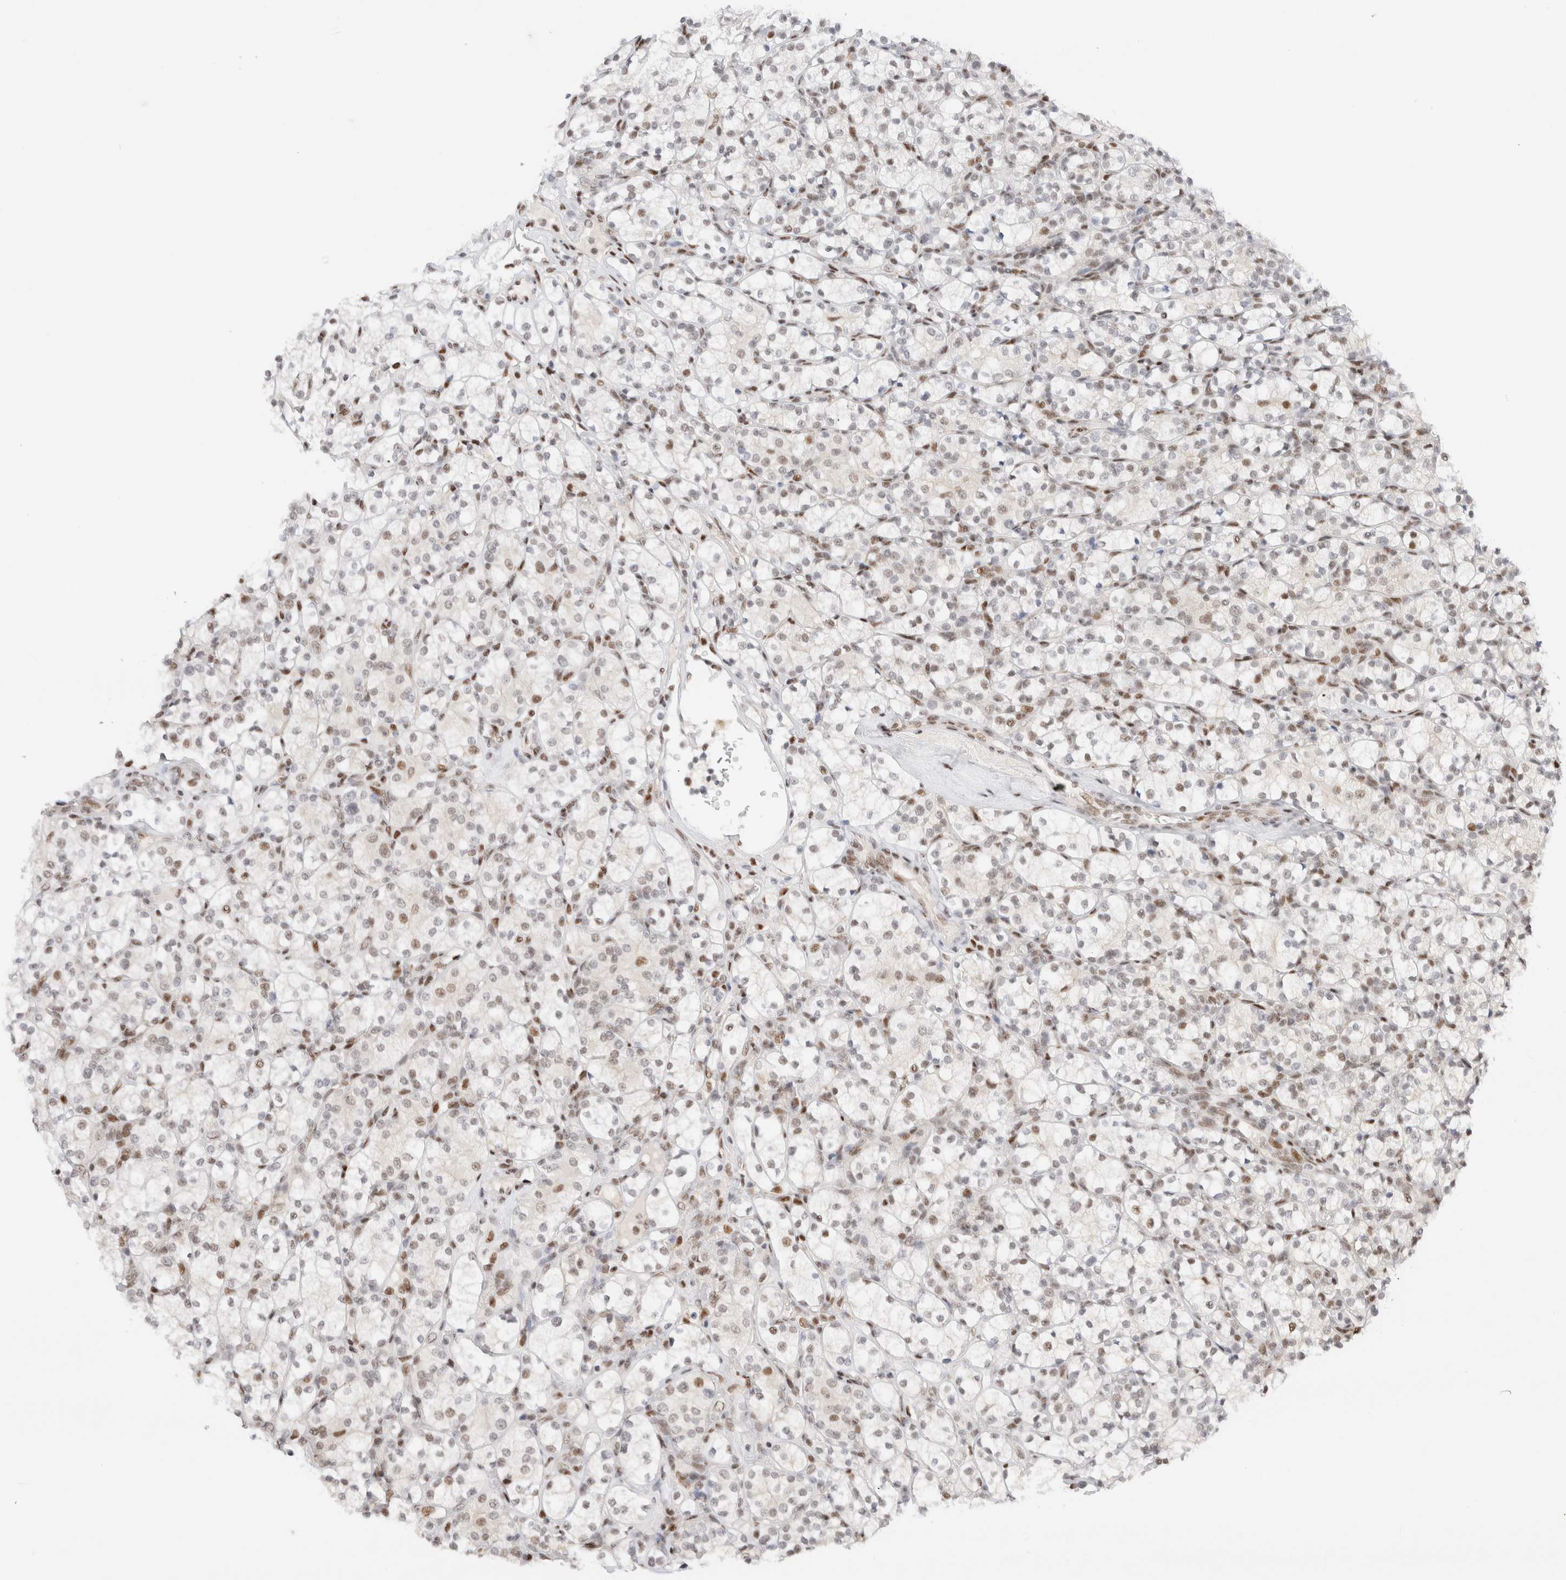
{"staining": {"intensity": "weak", "quantity": "<25%", "location": "nuclear"}, "tissue": "renal cancer", "cell_type": "Tumor cells", "image_type": "cancer", "snomed": [{"axis": "morphology", "description": "Adenocarcinoma, NOS"}, {"axis": "topography", "description": "Kidney"}], "caption": "This is an IHC histopathology image of human renal adenocarcinoma. There is no positivity in tumor cells.", "gene": "ZNF282", "patient": {"sex": "male", "age": 77}}